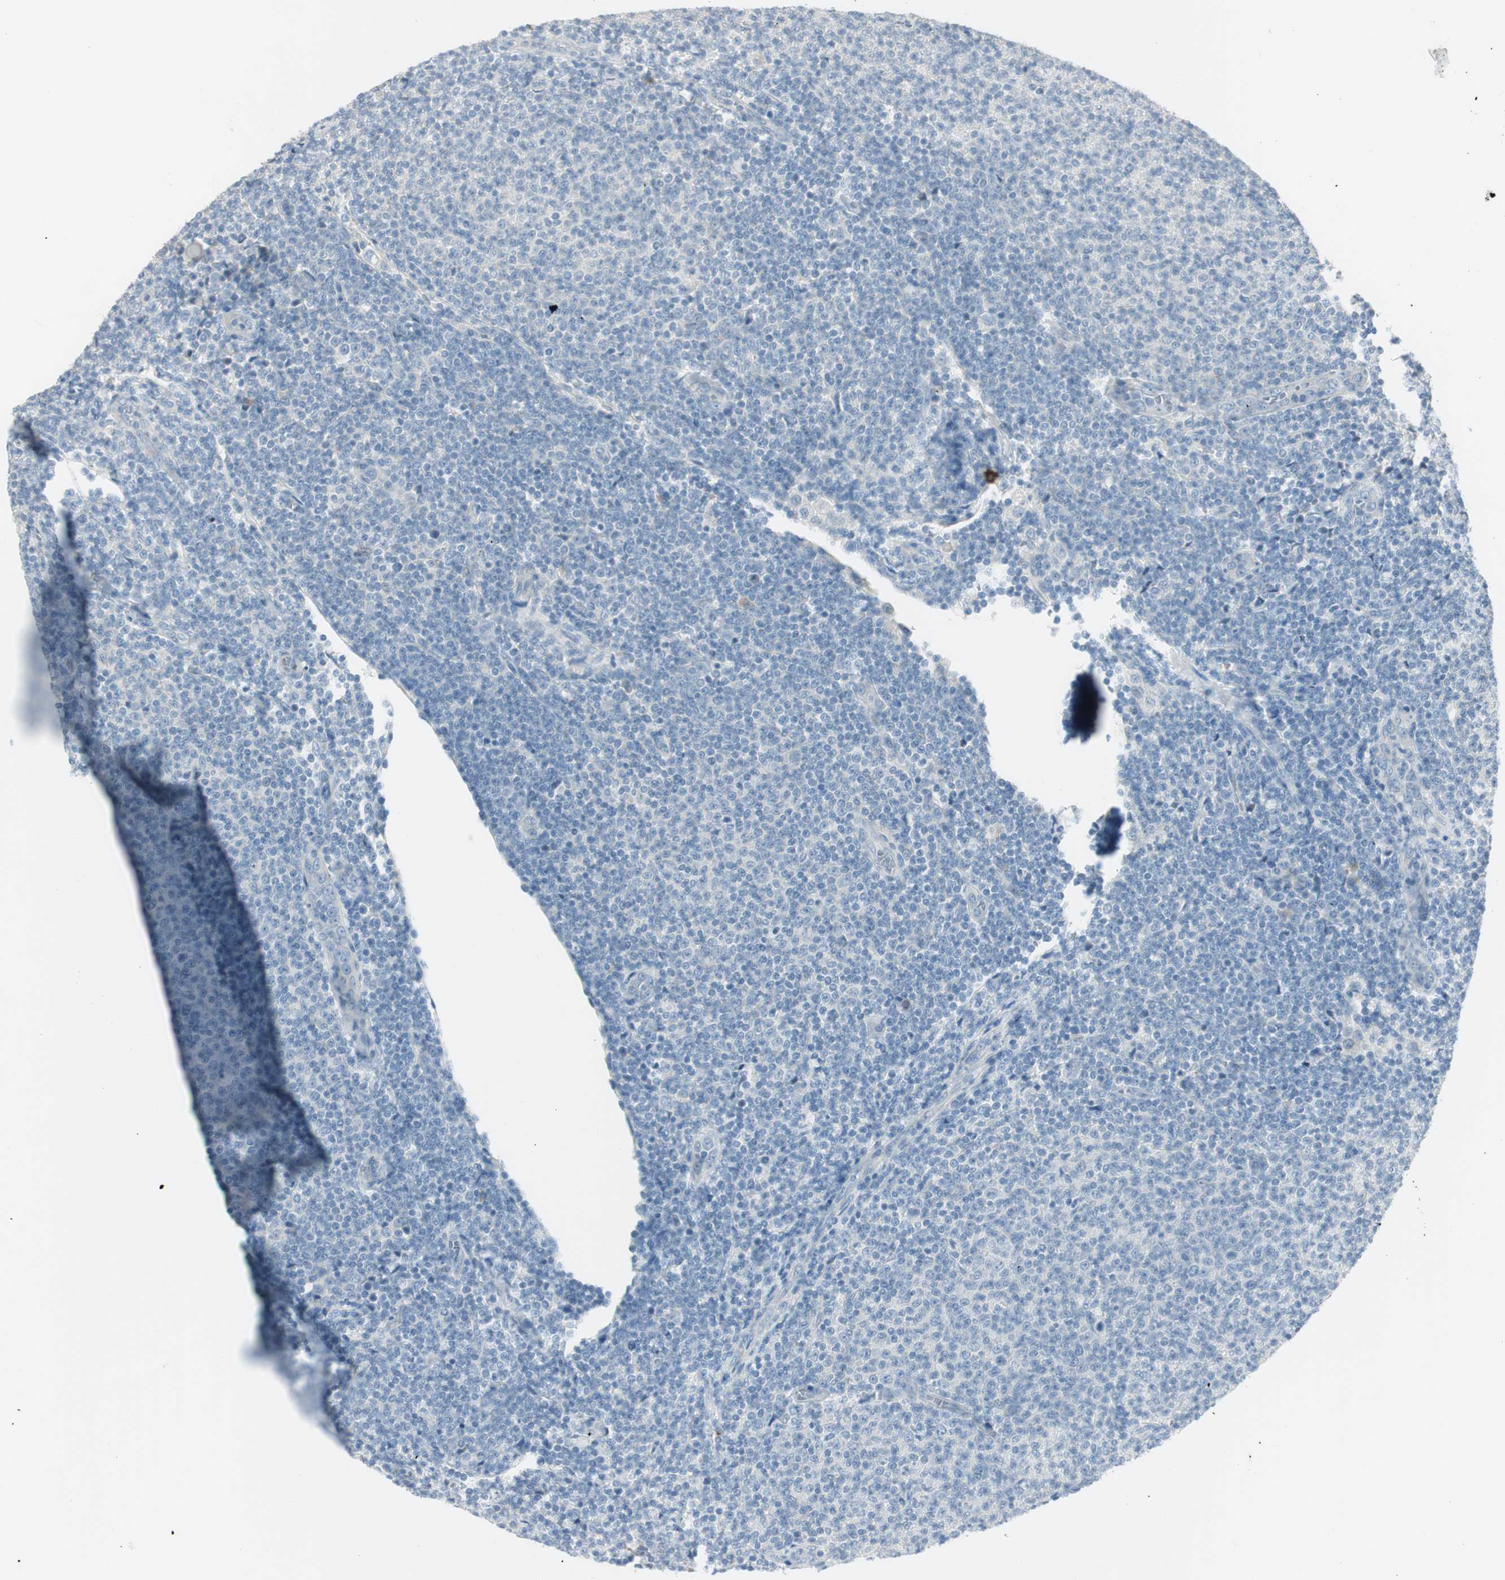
{"staining": {"intensity": "negative", "quantity": "none", "location": "none"}, "tissue": "lymphoma", "cell_type": "Tumor cells", "image_type": "cancer", "snomed": [{"axis": "morphology", "description": "Malignant lymphoma, non-Hodgkin's type, Low grade"}, {"axis": "topography", "description": "Lymph node"}], "caption": "Tumor cells are negative for brown protein staining in lymphoma. Brightfield microscopy of immunohistochemistry (IHC) stained with DAB (brown) and hematoxylin (blue), captured at high magnification.", "gene": "MAPRE3", "patient": {"sex": "male", "age": 66}}